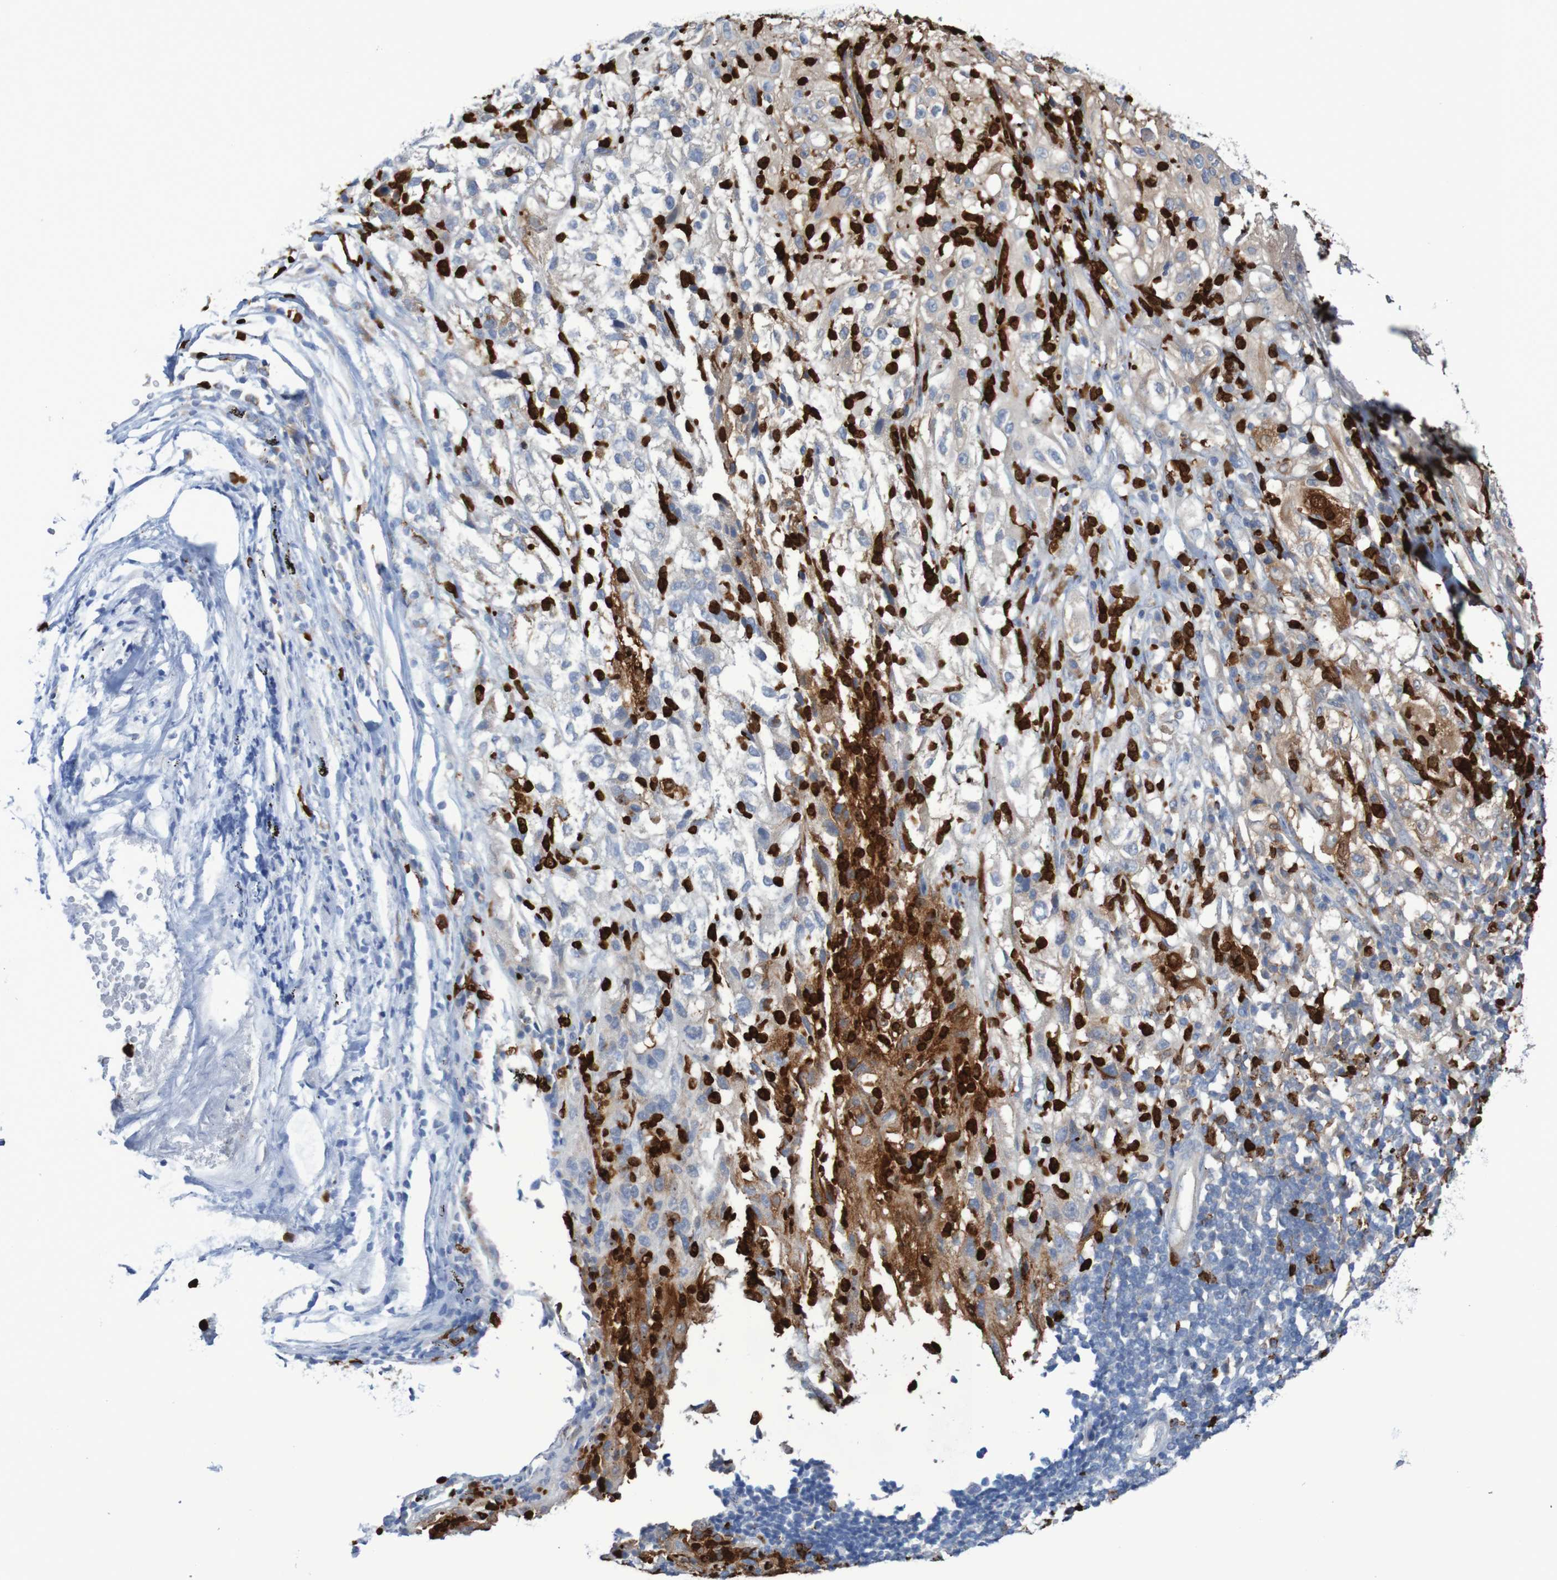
{"staining": {"intensity": "weak", "quantity": "<25%", "location": "cytoplasmic/membranous"}, "tissue": "lung cancer", "cell_type": "Tumor cells", "image_type": "cancer", "snomed": [{"axis": "morphology", "description": "Inflammation, NOS"}, {"axis": "morphology", "description": "Squamous cell carcinoma, NOS"}, {"axis": "topography", "description": "Lymph node"}, {"axis": "topography", "description": "Soft tissue"}, {"axis": "topography", "description": "Lung"}], "caption": "Immunohistochemical staining of lung squamous cell carcinoma shows no significant staining in tumor cells.", "gene": "PARP4", "patient": {"sex": "male", "age": 66}}